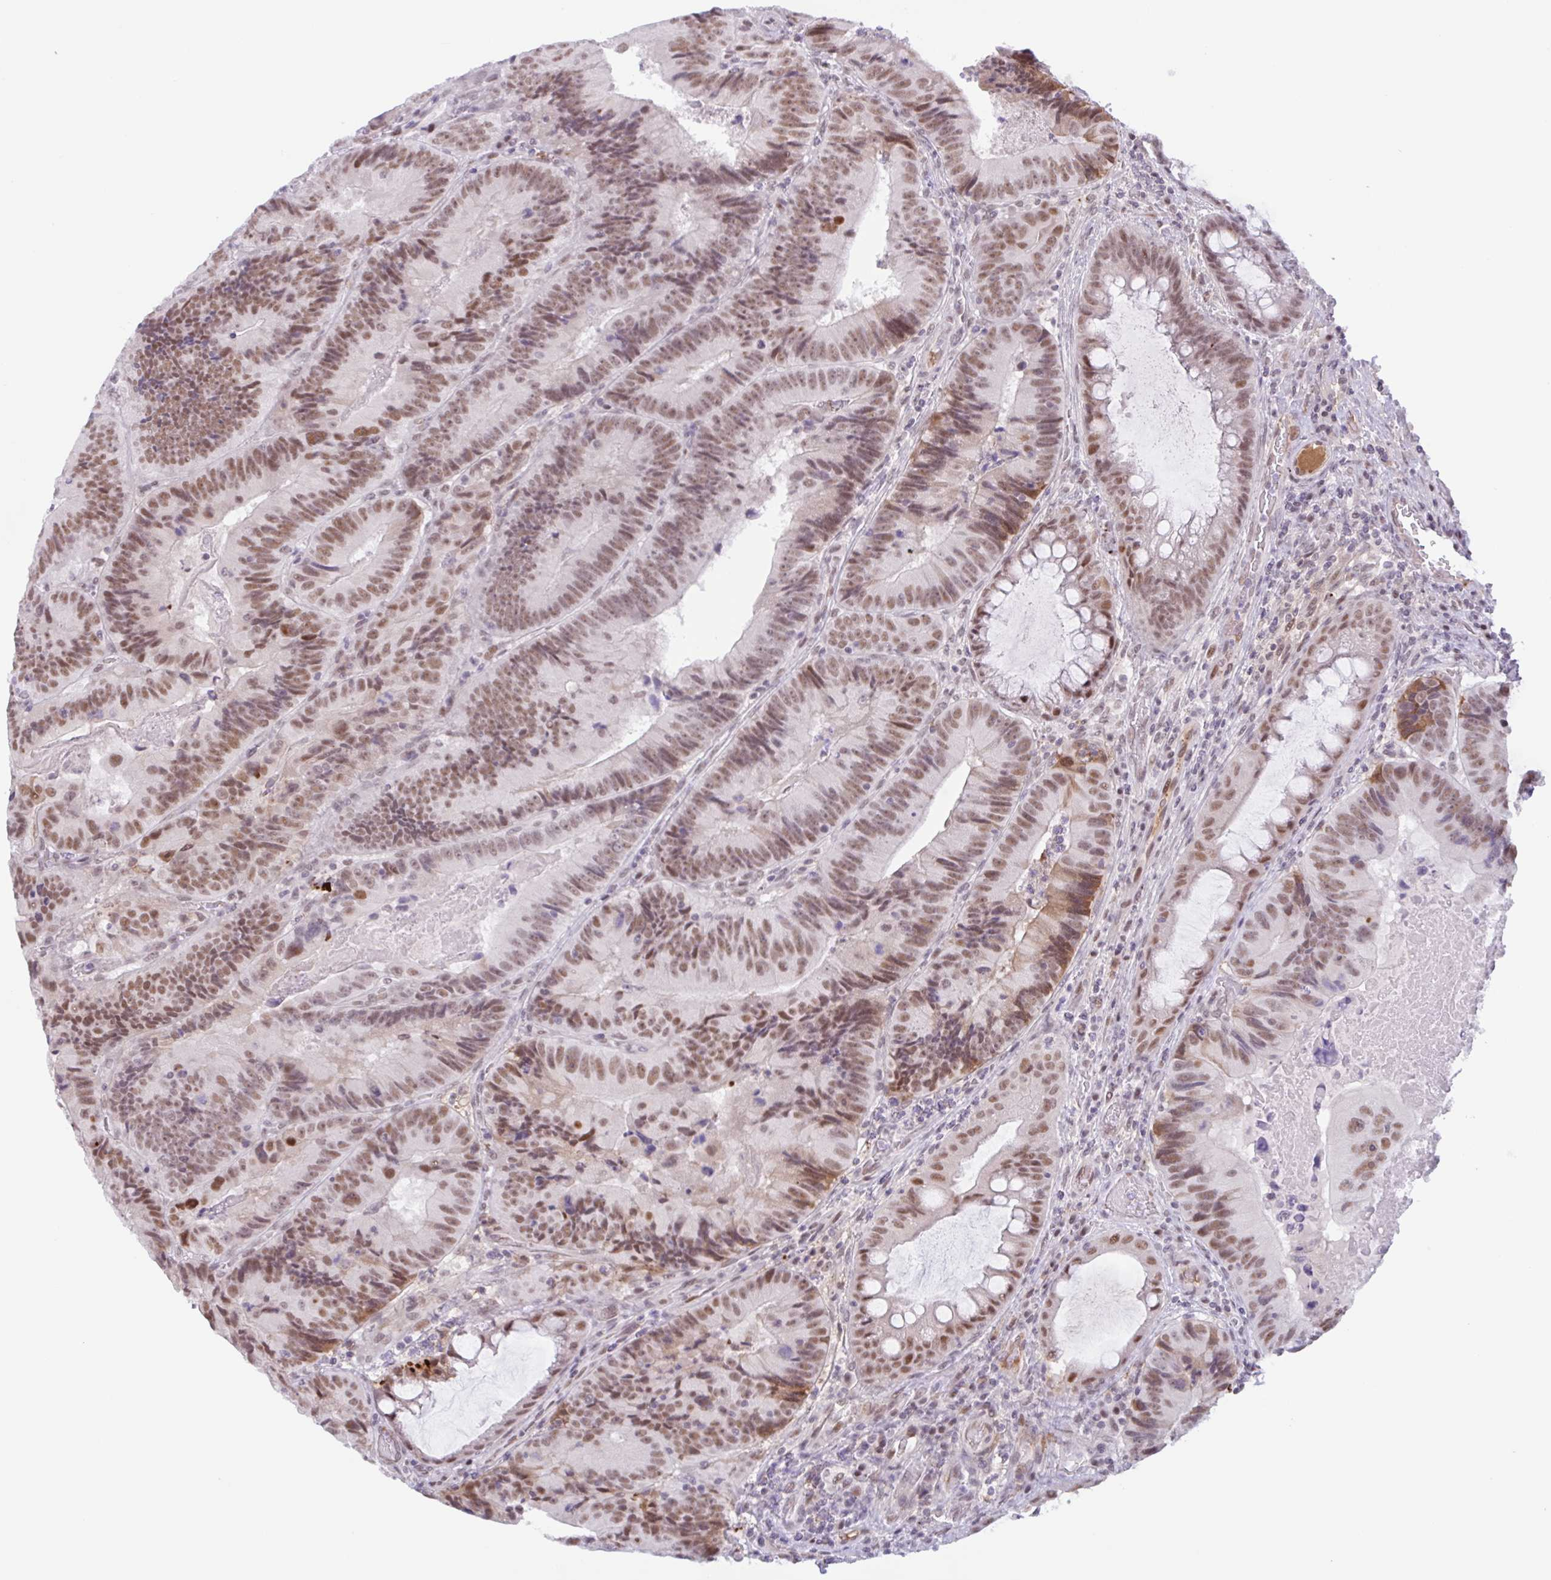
{"staining": {"intensity": "moderate", "quantity": ">75%", "location": "nuclear"}, "tissue": "colorectal cancer", "cell_type": "Tumor cells", "image_type": "cancer", "snomed": [{"axis": "morphology", "description": "Adenocarcinoma, NOS"}, {"axis": "topography", "description": "Colon"}], "caption": "DAB immunohistochemical staining of human colorectal cancer (adenocarcinoma) demonstrates moderate nuclear protein expression in approximately >75% of tumor cells. (brown staining indicates protein expression, while blue staining denotes nuclei).", "gene": "PLG", "patient": {"sex": "female", "age": 86}}